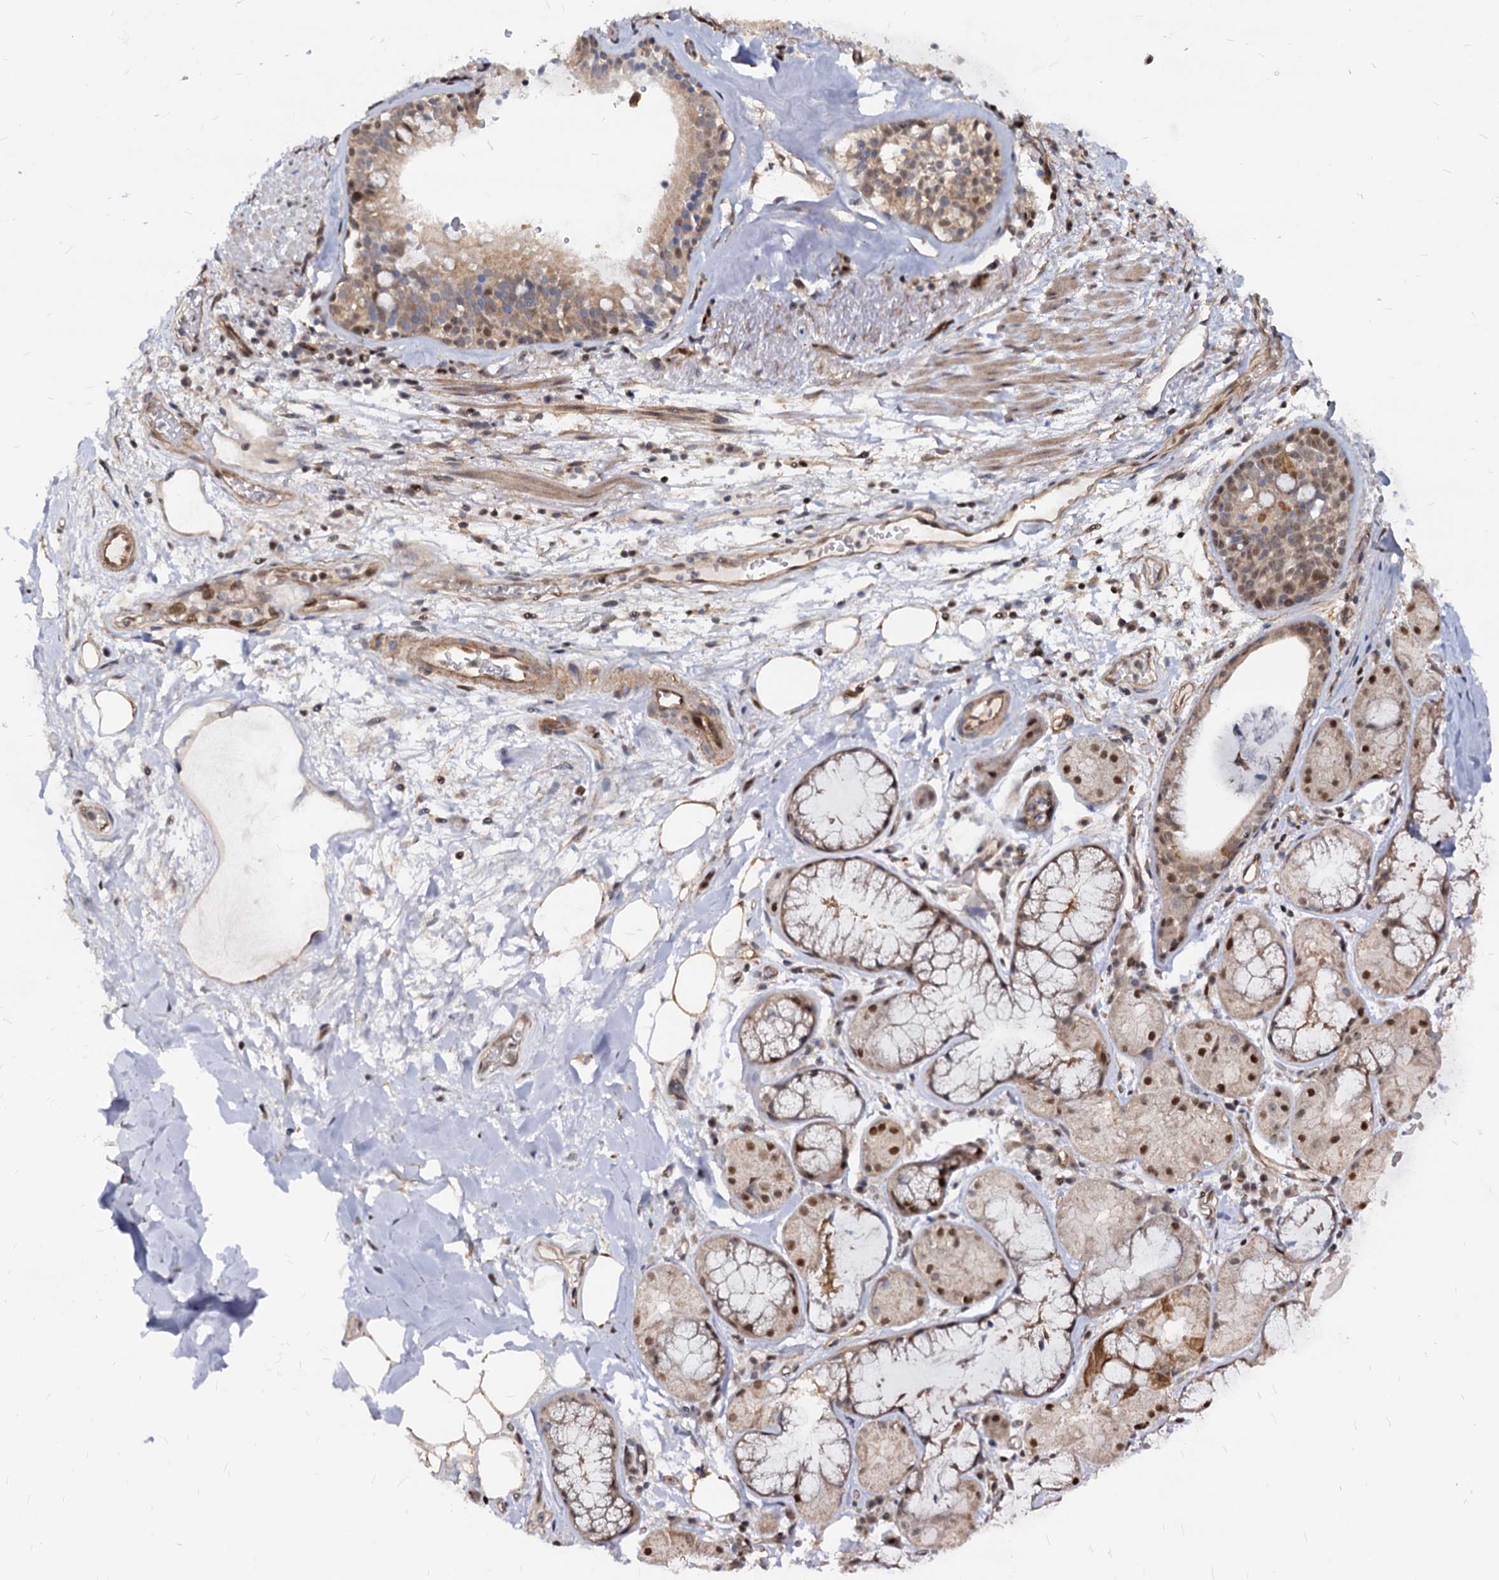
{"staining": {"intensity": "moderate", "quantity": "25%-75%", "location": "cytoplasmic/membranous,nuclear"}, "tissue": "adipose tissue", "cell_type": "Adipocytes", "image_type": "normal", "snomed": [{"axis": "morphology", "description": "Normal tissue, NOS"}, {"axis": "topography", "description": "Lymph node"}, {"axis": "topography", "description": "Cartilage tissue"}, {"axis": "topography", "description": "Bronchus"}], "caption": "High-magnification brightfield microscopy of normal adipose tissue stained with DAB (brown) and counterstained with hematoxylin (blue). adipocytes exhibit moderate cytoplasmic/membranous,nuclear positivity is identified in about25%-75% of cells. Nuclei are stained in blue.", "gene": "UBLCP1", "patient": {"sex": "male", "age": 63}}